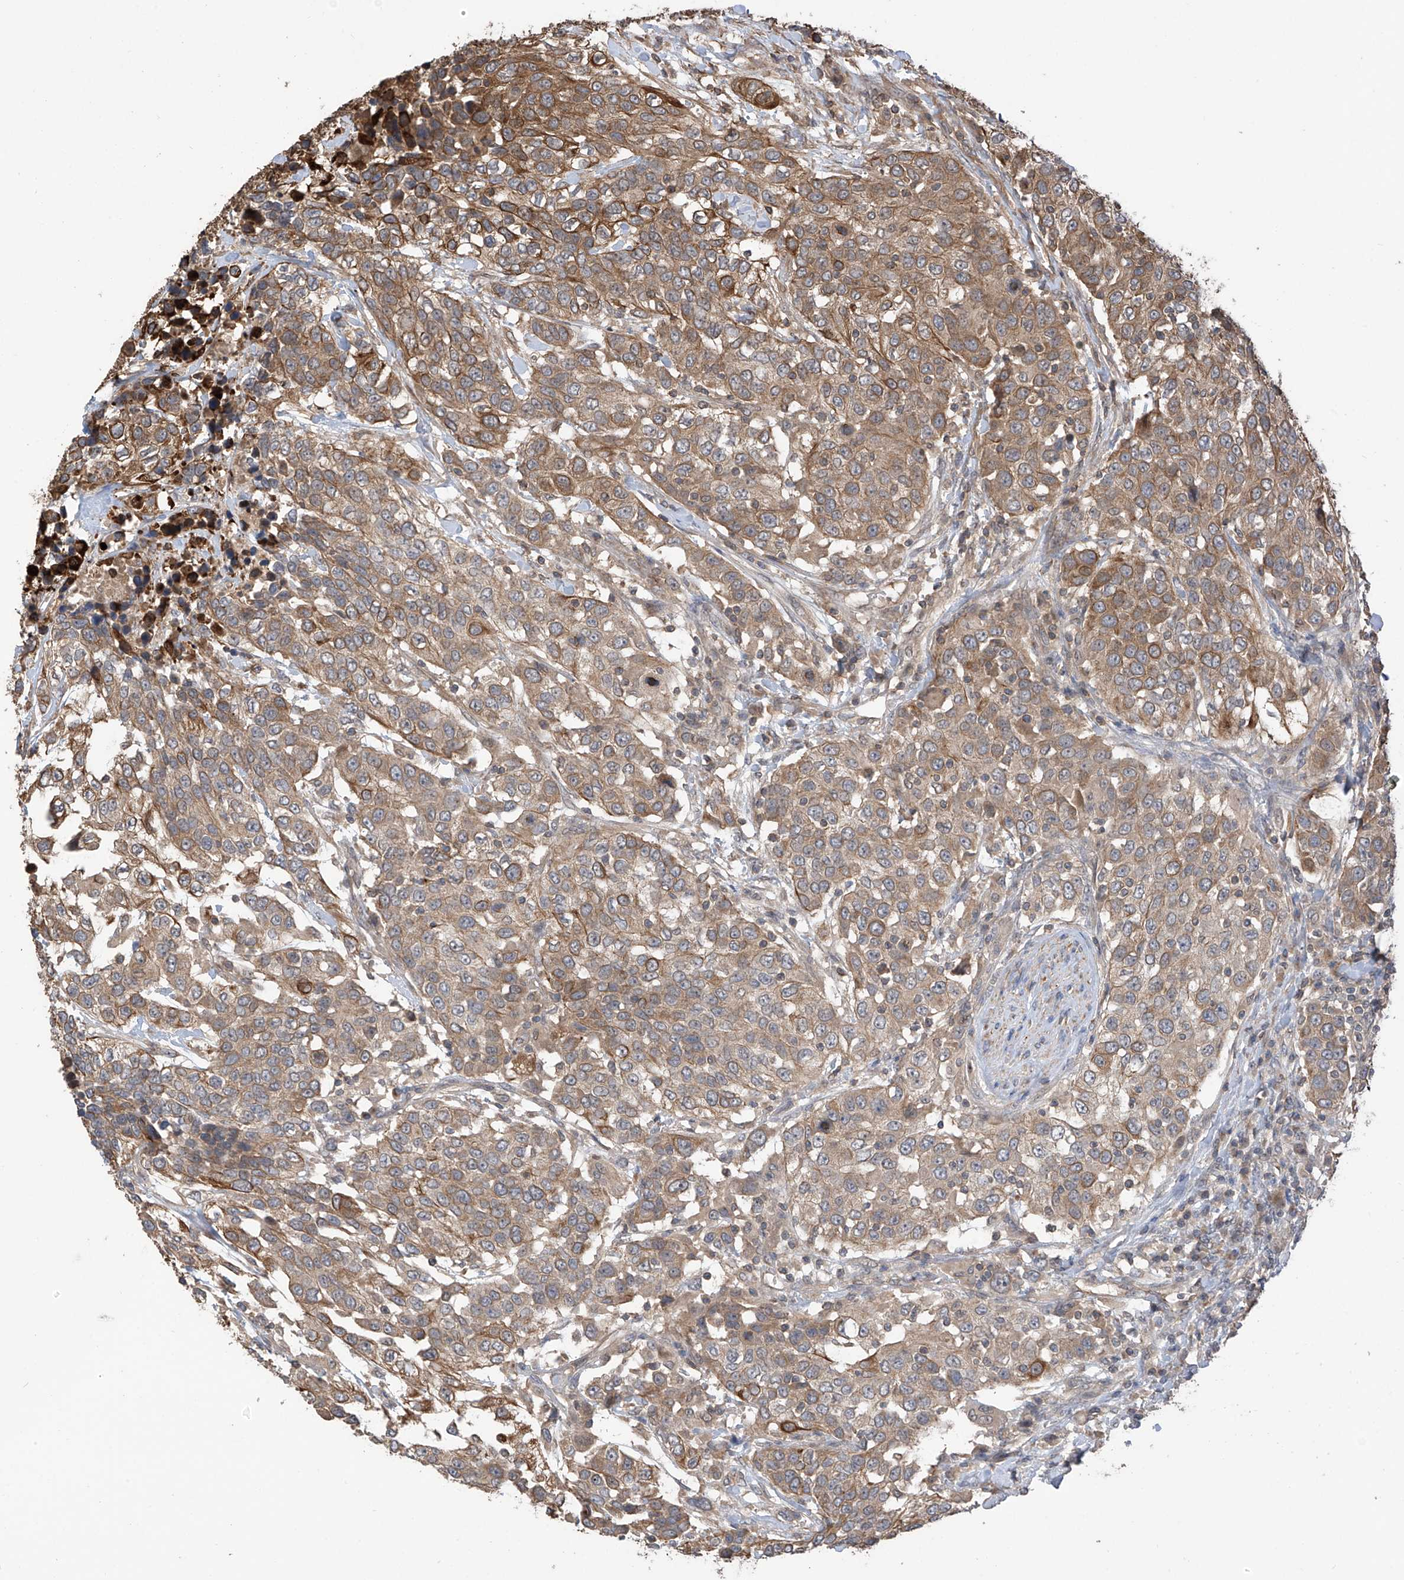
{"staining": {"intensity": "moderate", "quantity": ">75%", "location": "cytoplasmic/membranous"}, "tissue": "urothelial cancer", "cell_type": "Tumor cells", "image_type": "cancer", "snomed": [{"axis": "morphology", "description": "Urothelial carcinoma, High grade"}, {"axis": "topography", "description": "Urinary bladder"}], "caption": "Moderate cytoplasmic/membranous expression for a protein is identified in about >75% of tumor cells of urothelial carcinoma (high-grade) using IHC.", "gene": "RPAIN", "patient": {"sex": "female", "age": 80}}